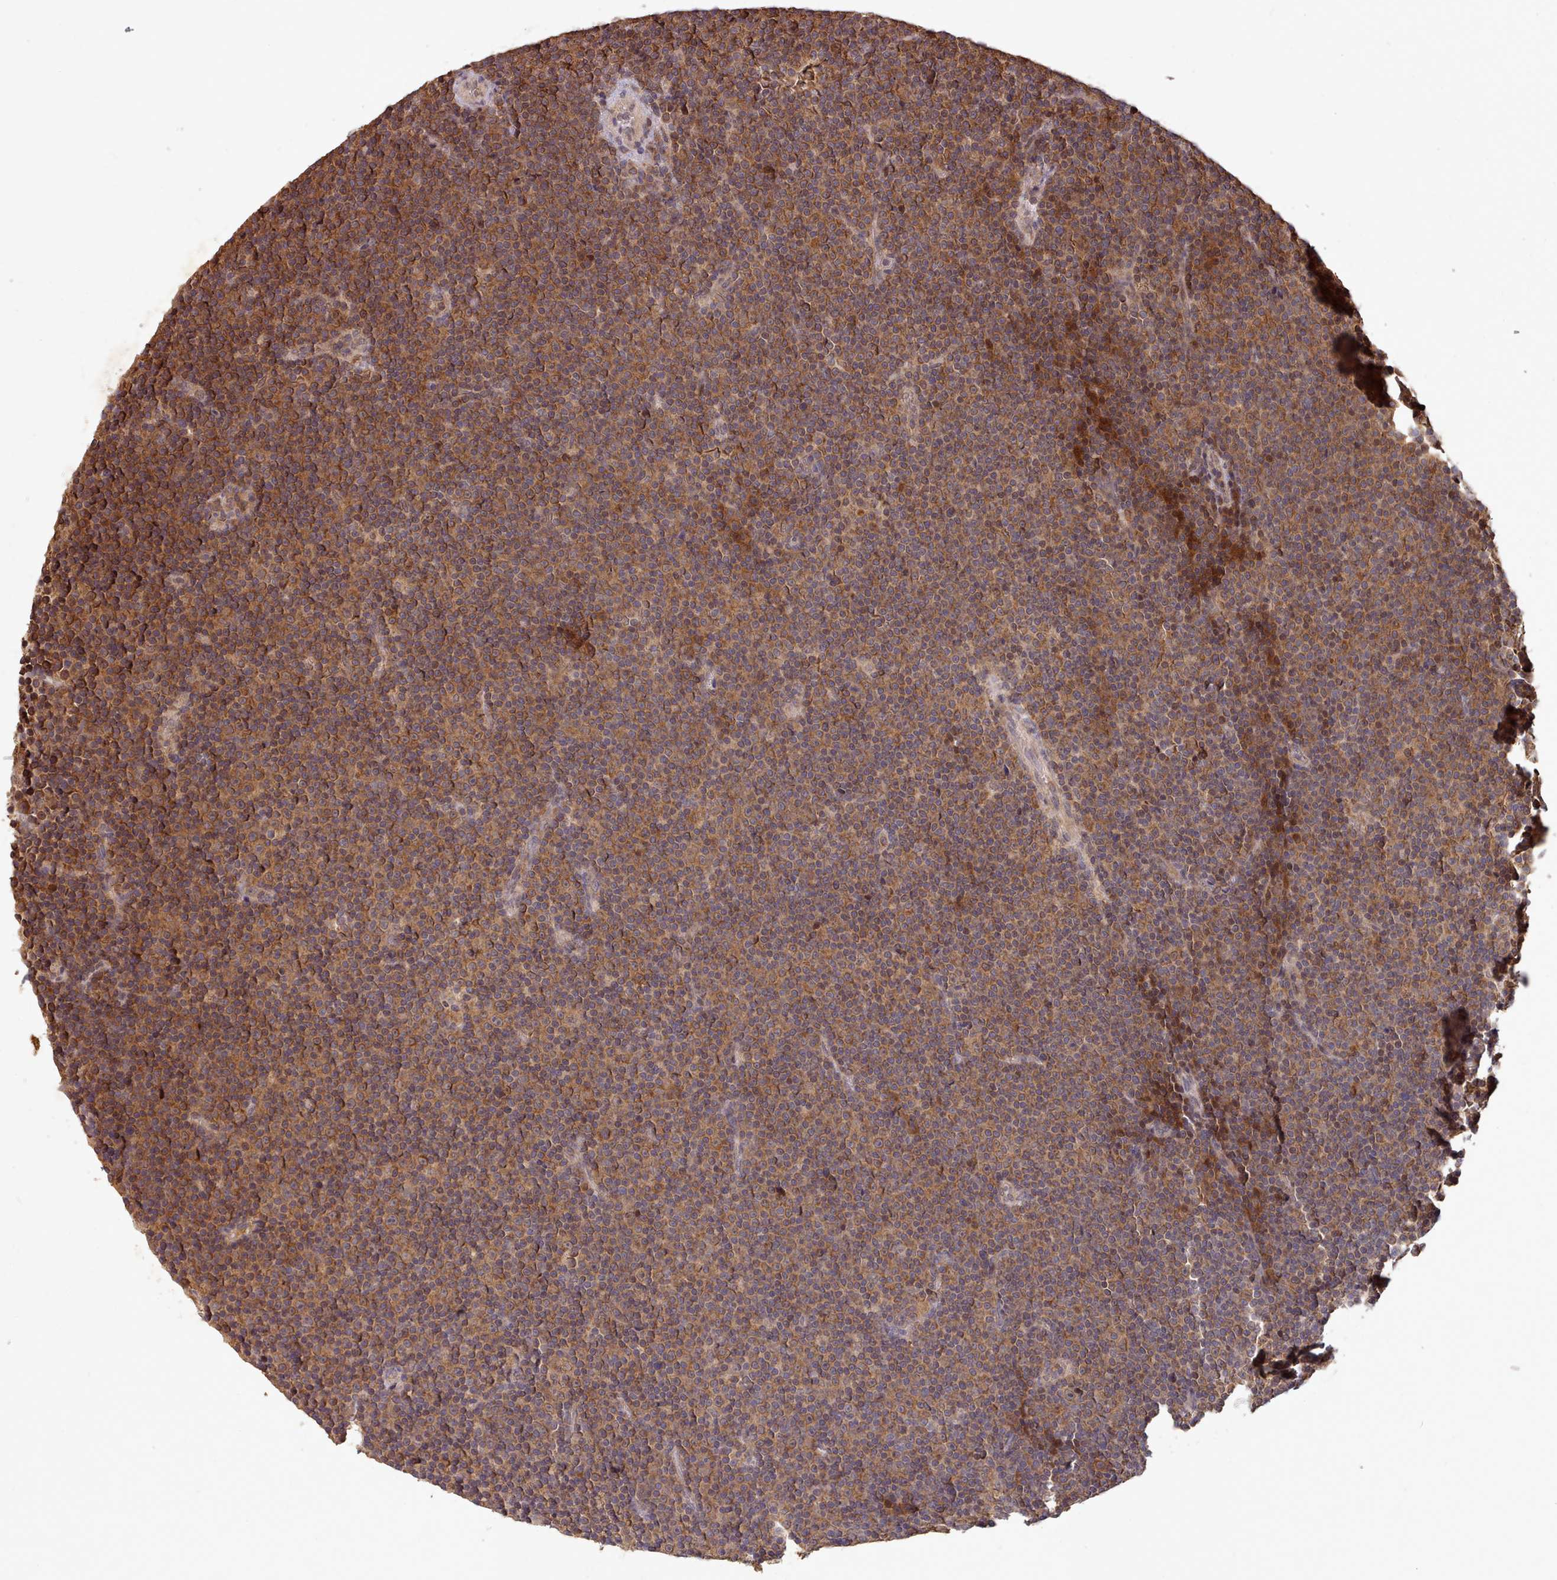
{"staining": {"intensity": "moderate", "quantity": ">75%", "location": "cytoplasmic/membranous"}, "tissue": "lymphoma", "cell_type": "Tumor cells", "image_type": "cancer", "snomed": [{"axis": "morphology", "description": "Malignant lymphoma, non-Hodgkin's type, Low grade"}, {"axis": "topography", "description": "Lymph node"}], "caption": "A histopathology image showing moderate cytoplasmic/membranous positivity in approximately >75% of tumor cells in malignant lymphoma, non-Hodgkin's type (low-grade), as visualized by brown immunohistochemical staining.", "gene": "PIP4P1", "patient": {"sex": "female", "age": 67}}